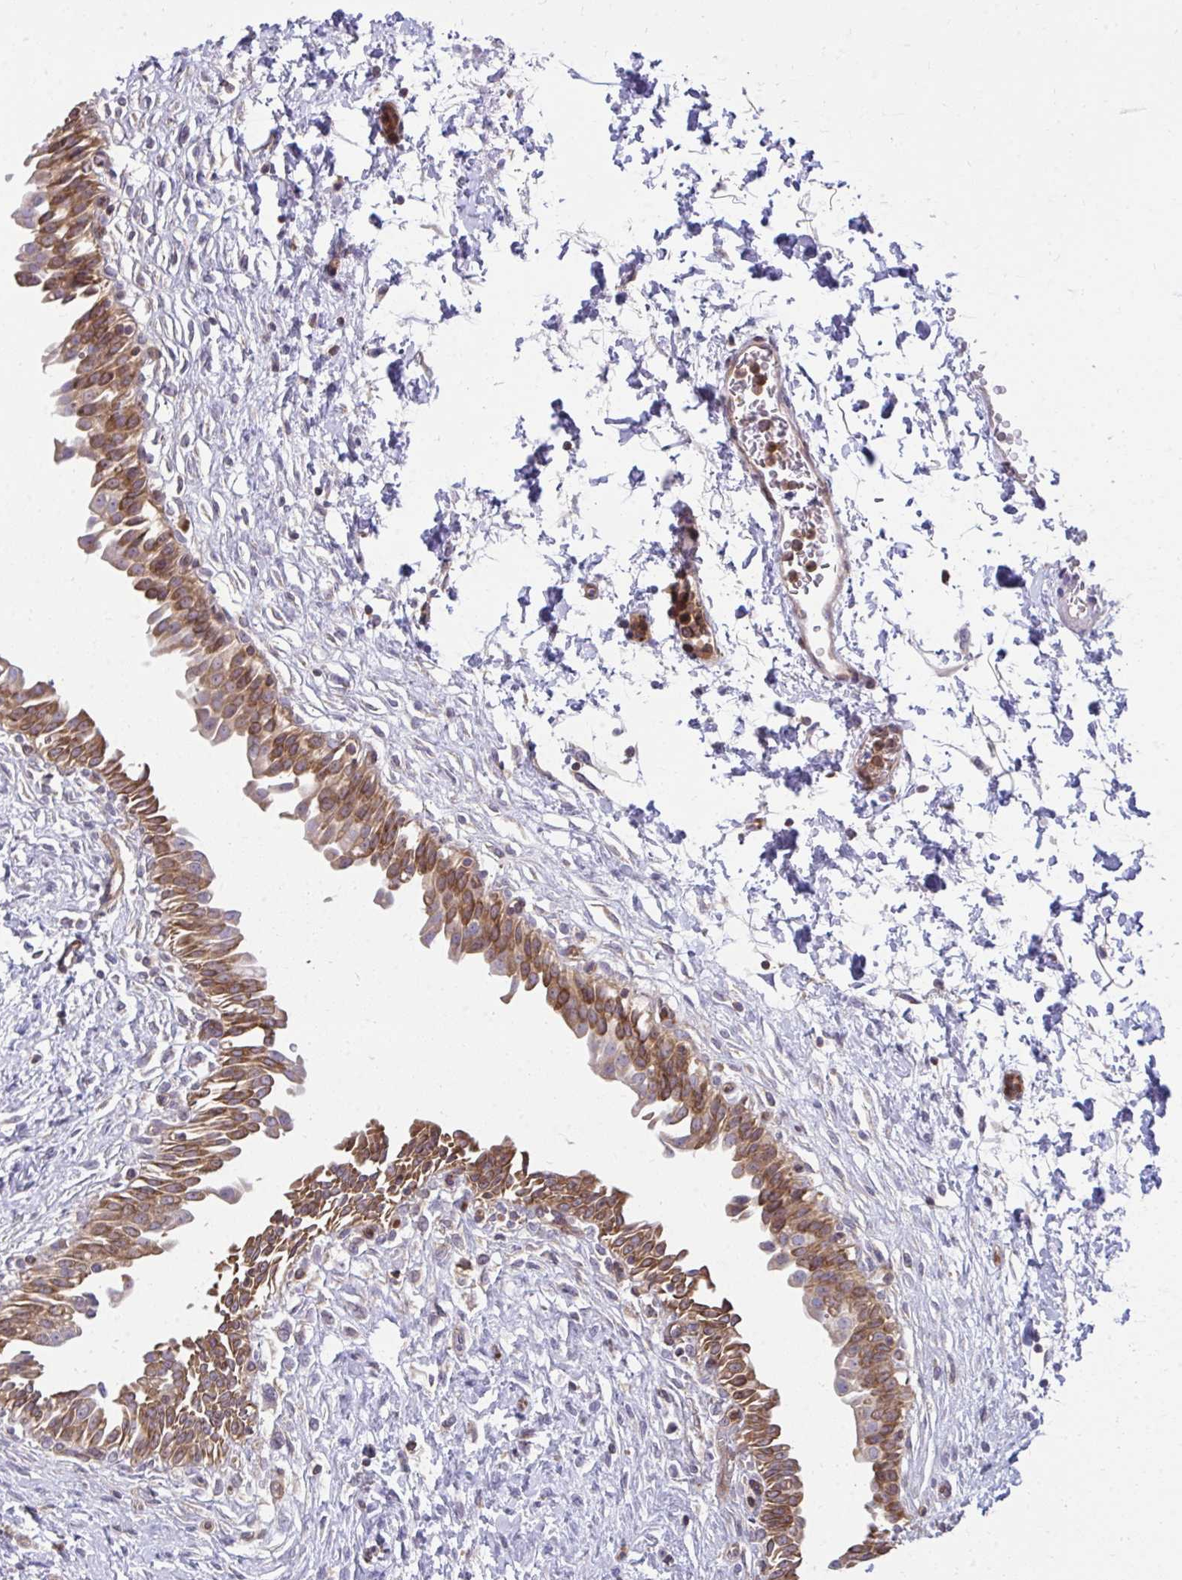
{"staining": {"intensity": "moderate", "quantity": ">75%", "location": "cytoplasmic/membranous"}, "tissue": "urinary bladder", "cell_type": "Urothelial cells", "image_type": "normal", "snomed": [{"axis": "morphology", "description": "Normal tissue, NOS"}, {"axis": "topography", "description": "Urinary bladder"}], "caption": "The immunohistochemical stain highlights moderate cytoplasmic/membranous staining in urothelial cells of benign urinary bladder.", "gene": "ASAP1", "patient": {"sex": "male", "age": 37}}